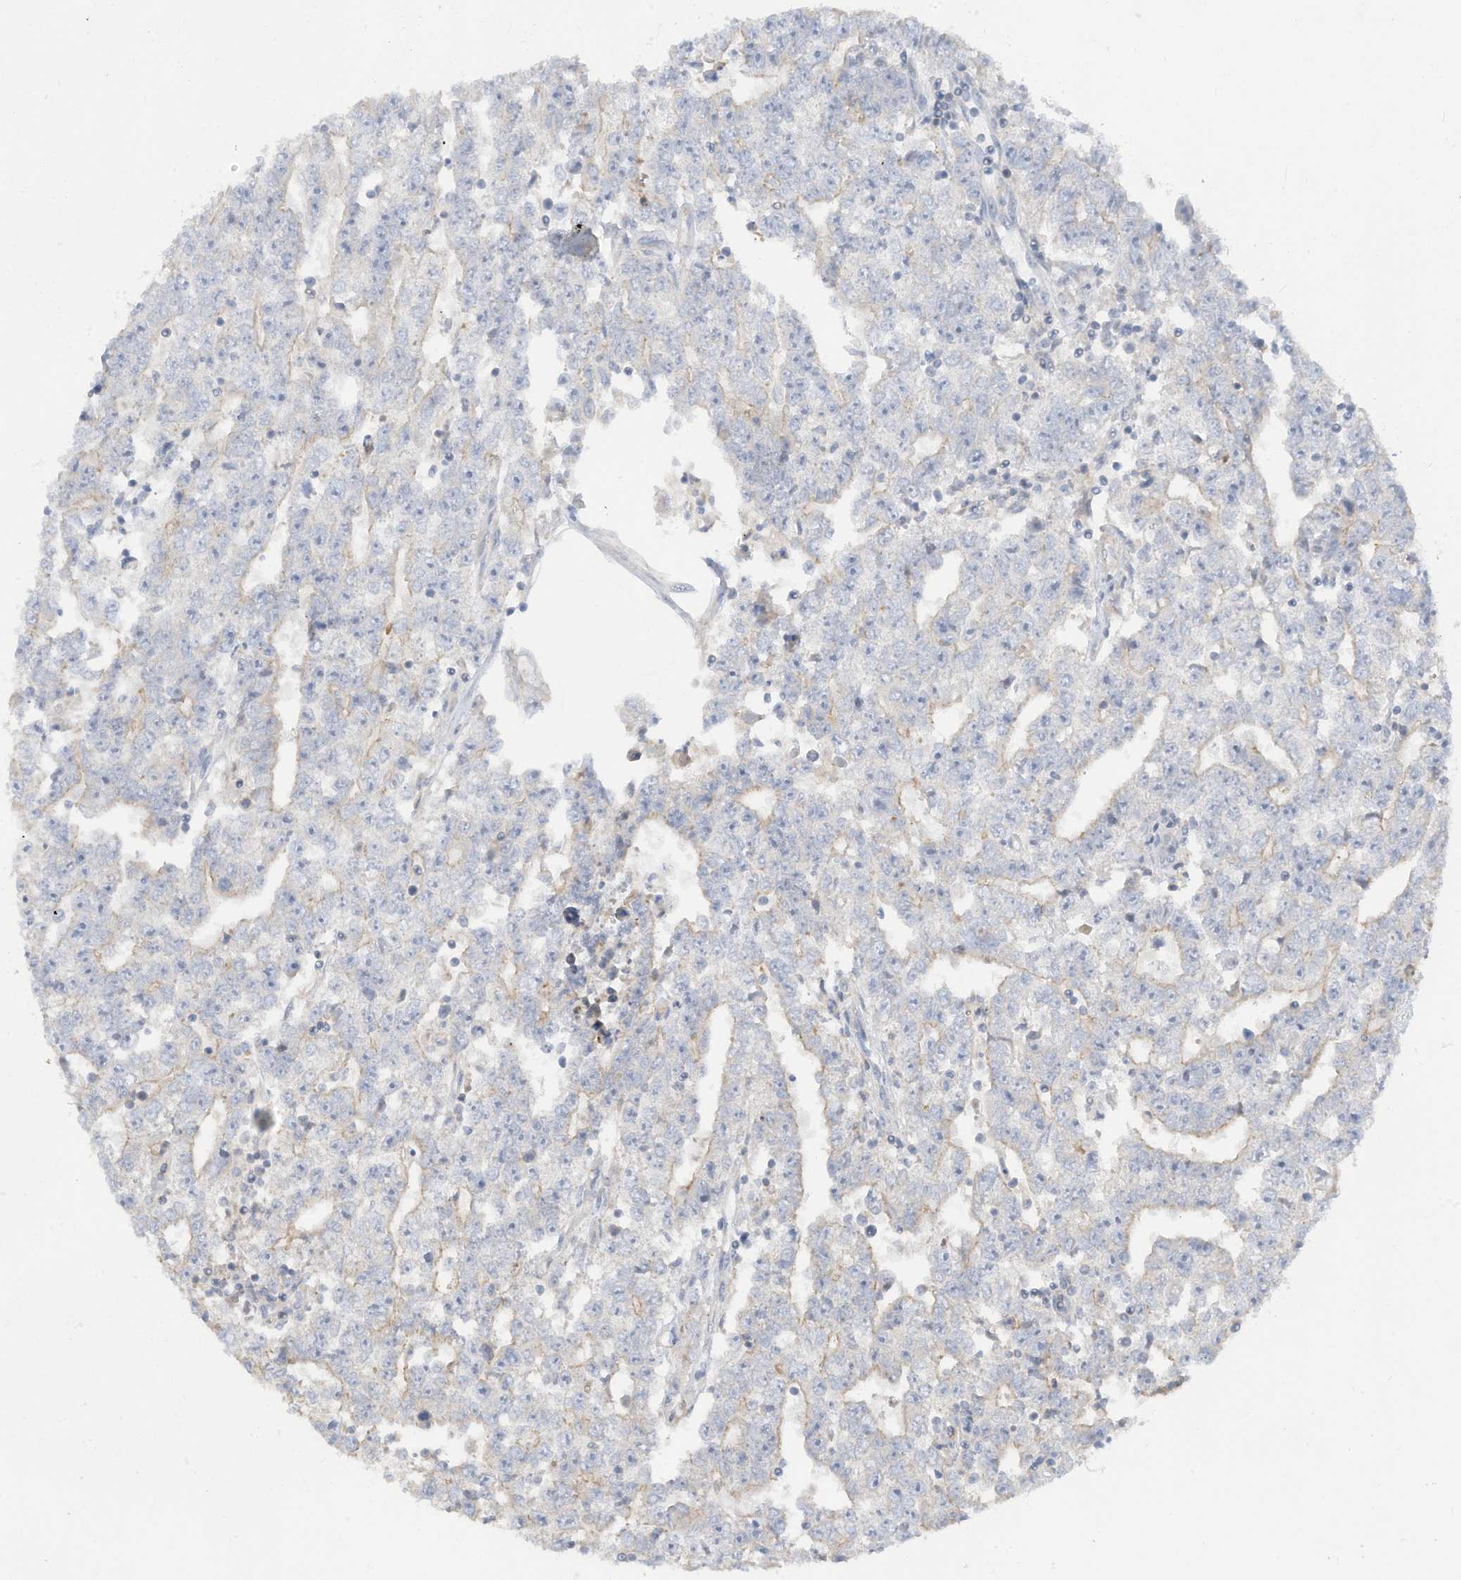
{"staining": {"intensity": "negative", "quantity": "none", "location": "none"}, "tissue": "testis cancer", "cell_type": "Tumor cells", "image_type": "cancer", "snomed": [{"axis": "morphology", "description": "Carcinoma, Embryonal, NOS"}, {"axis": "topography", "description": "Testis"}], "caption": "Testis cancer (embryonal carcinoma) was stained to show a protein in brown. There is no significant positivity in tumor cells. (DAB IHC with hematoxylin counter stain).", "gene": "GTPBP2", "patient": {"sex": "male", "age": 25}}